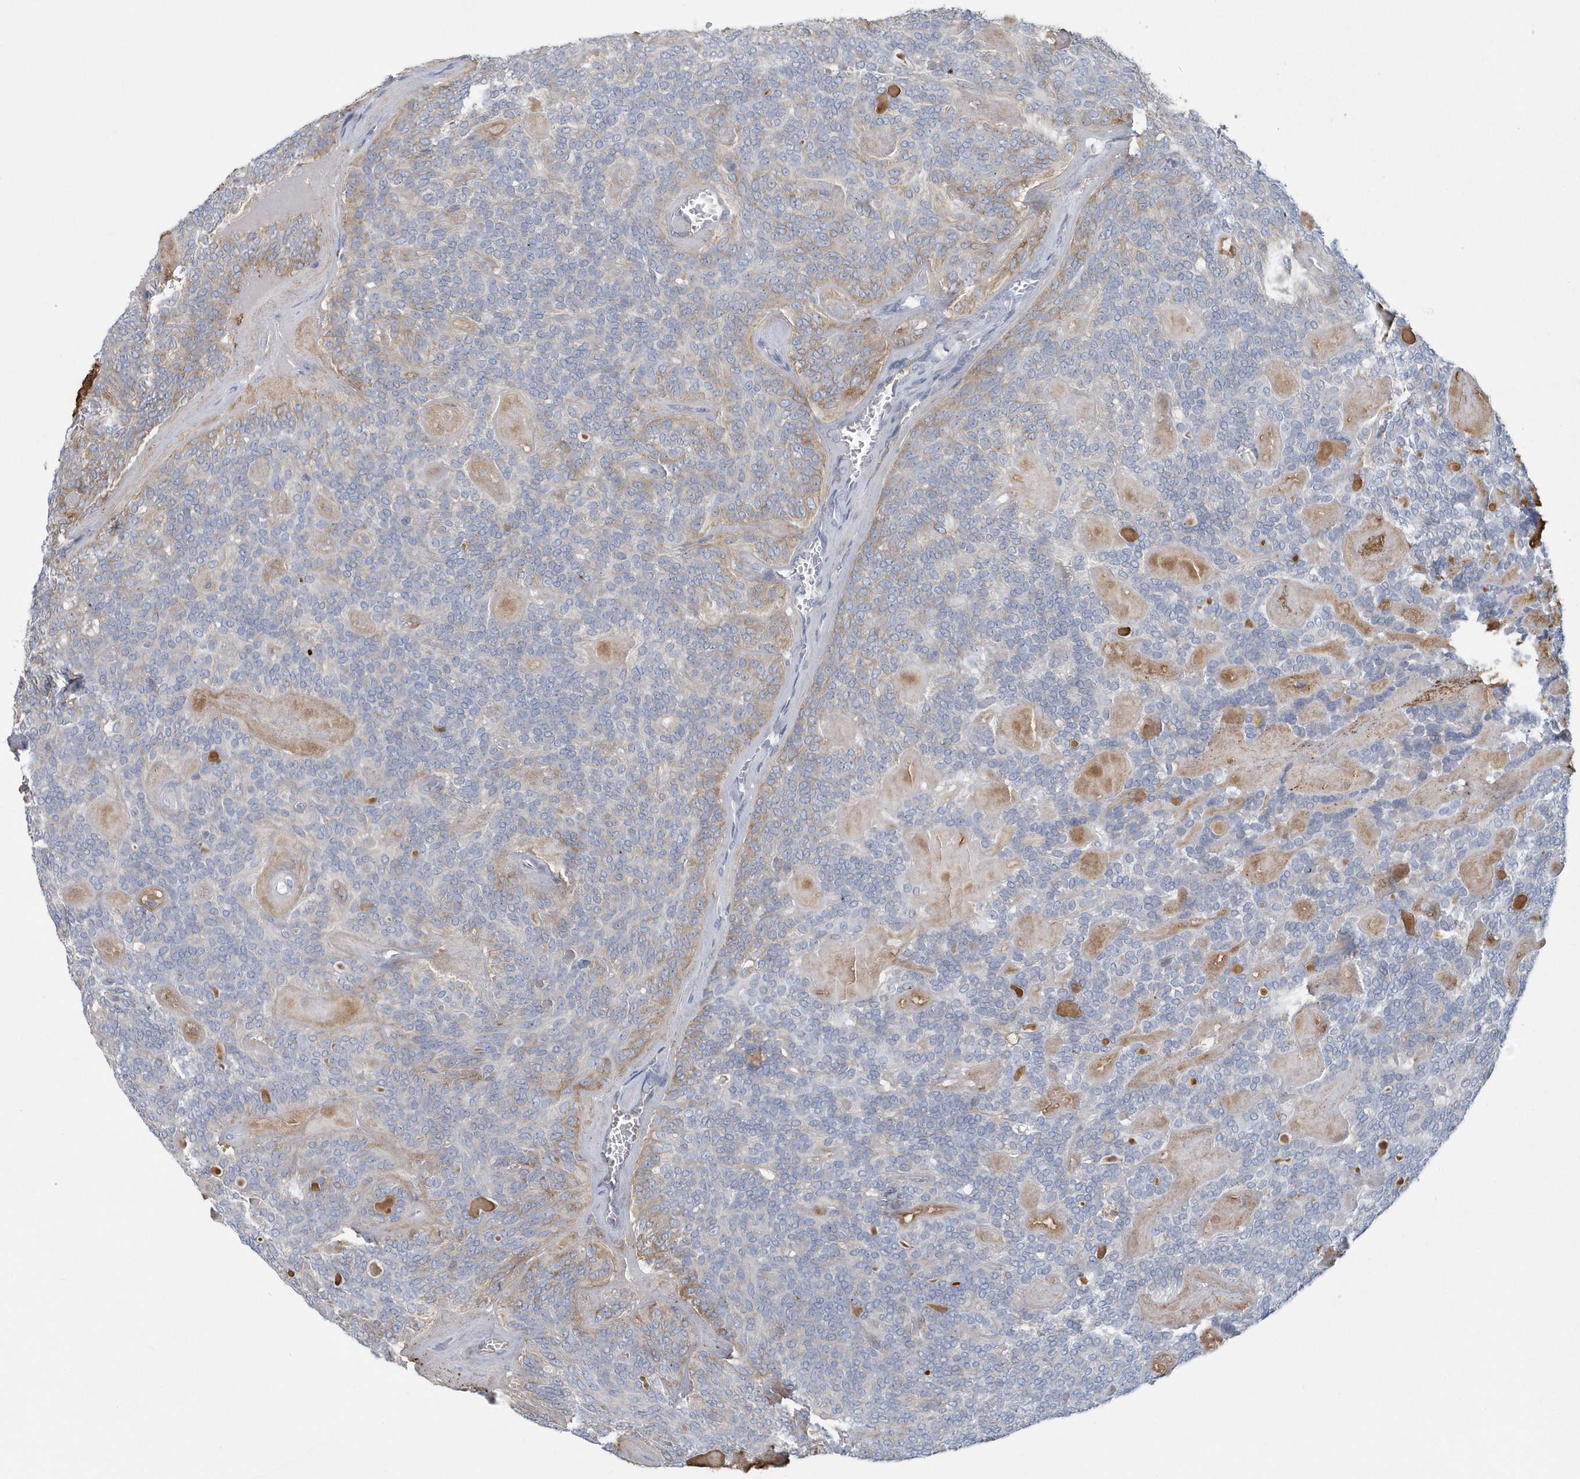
{"staining": {"intensity": "weak", "quantity": "<25%", "location": "cytoplasmic/membranous"}, "tissue": "head and neck cancer", "cell_type": "Tumor cells", "image_type": "cancer", "snomed": [{"axis": "morphology", "description": "Adenocarcinoma, NOS"}, {"axis": "topography", "description": "Head-Neck"}], "caption": "Histopathology image shows no significant protein staining in tumor cells of head and neck cancer.", "gene": "SPATA18", "patient": {"sex": "male", "age": 66}}